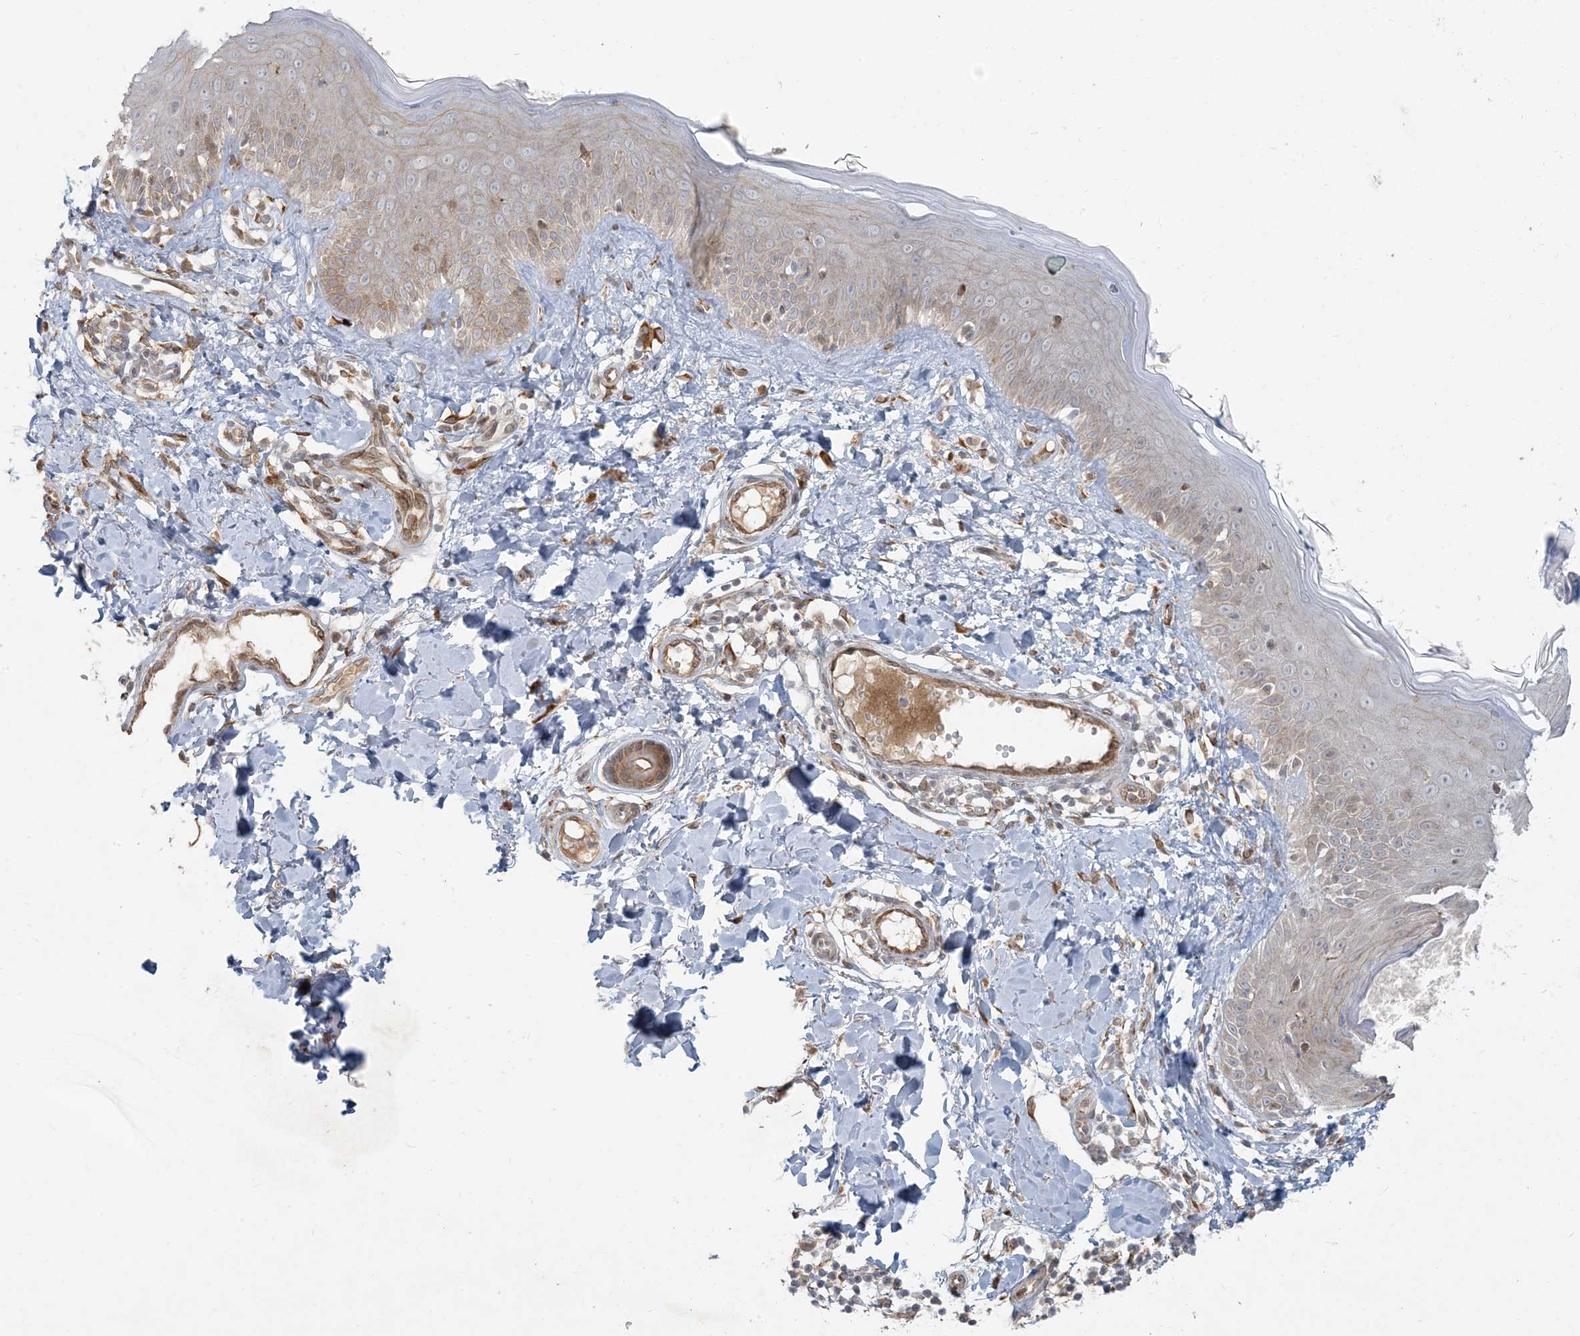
{"staining": {"intensity": "moderate", "quantity": ">75%", "location": "cytoplasmic/membranous"}, "tissue": "skin", "cell_type": "Fibroblasts", "image_type": "normal", "snomed": [{"axis": "morphology", "description": "Normal tissue, NOS"}, {"axis": "topography", "description": "Skin"}], "caption": "Skin was stained to show a protein in brown. There is medium levels of moderate cytoplasmic/membranous positivity in about >75% of fibroblasts.", "gene": "HACL1", "patient": {"sex": "male", "age": 52}}